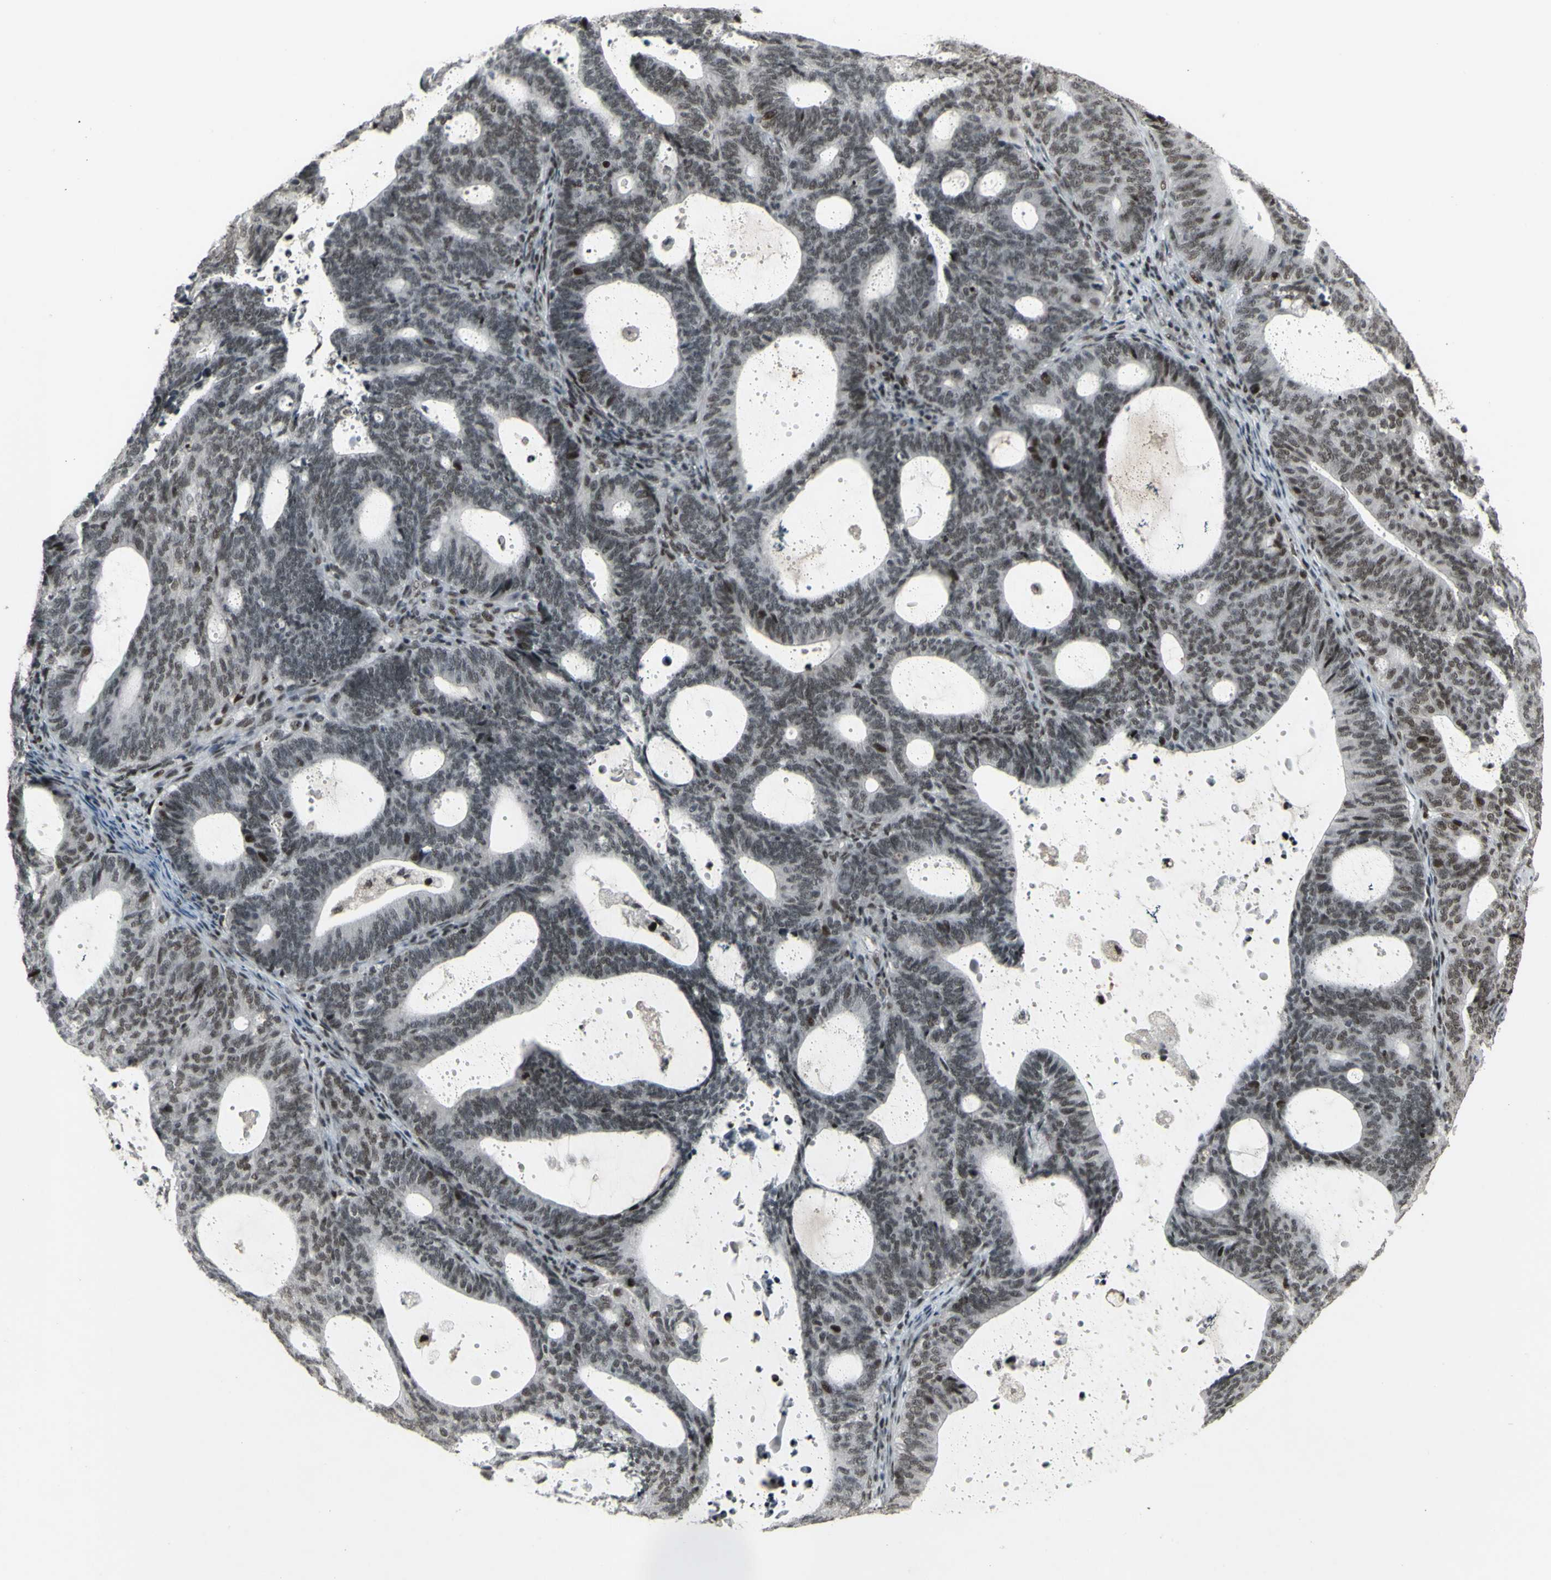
{"staining": {"intensity": "weak", "quantity": "<25%", "location": "nuclear"}, "tissue": "endometrial cancer", "cell_type": "Tumor cells", "image_type": "cancer", "snomed": [{"axis": "morphology", "description": "Adenocarcinoma, NOS"}, {"axis": "topography", "description": "Uterus"}], "caption": "Histopathology image shows no protein staining in tumor cells of adenocarcinoma (endometrial) tissue.", "gene": "SUPT6H", "patient": {"sex": "female", "age": 83}}